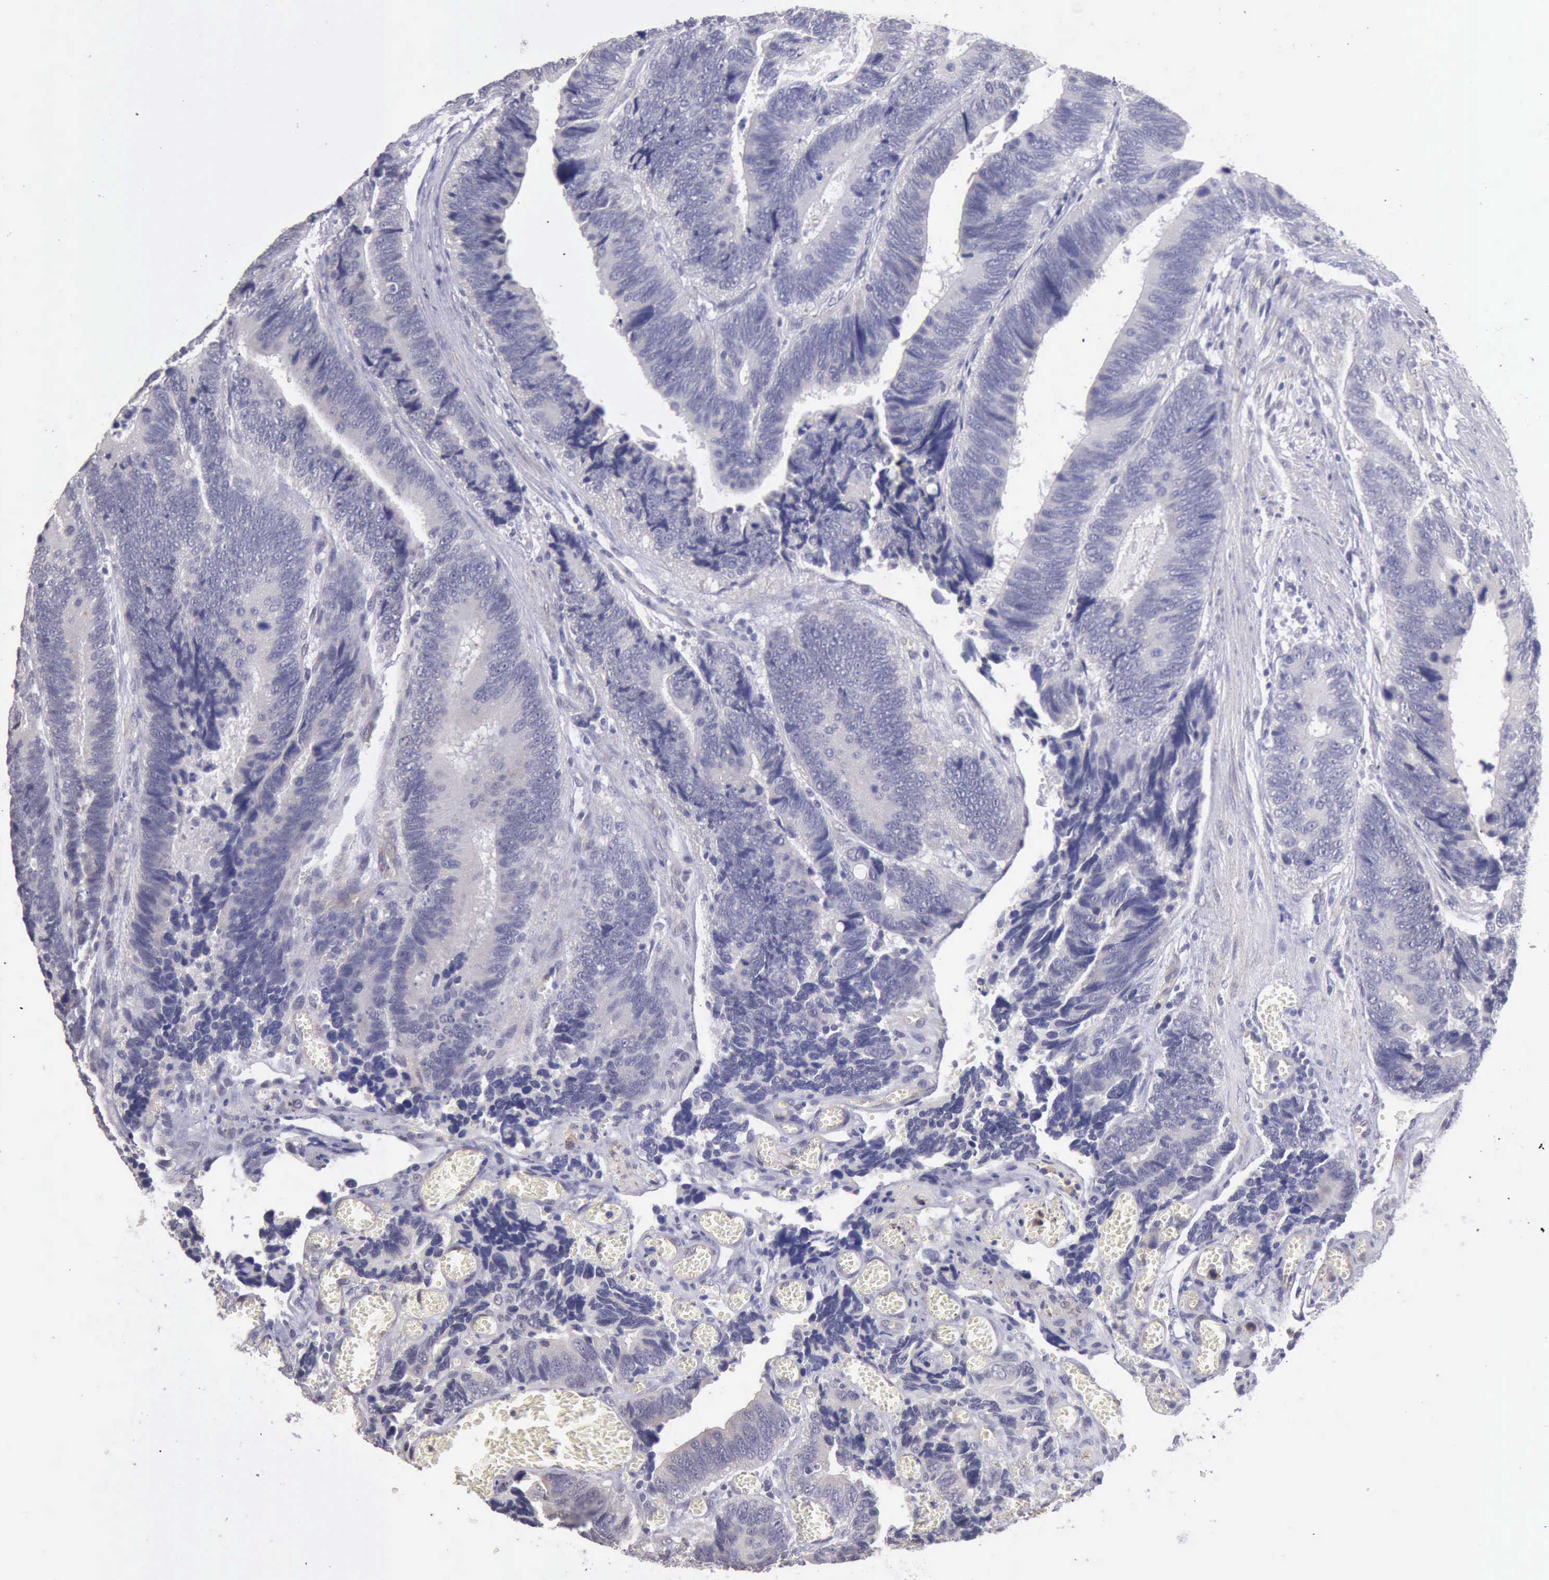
{"staining": {"intensity": "negative", "quantity": "none", "location": "none"}, "tissue": "colorectal cancer", "cell_type": "Tumor cells", "image_type": "cancer", "snomed": [{"axis": "morphology", "description": "Adenocarcinoma, NOS"}, {"axis": "topography", "description": "Colon"}], "caption": "Immunohistochemistry (IHC) micrograph of human colorectal cancer stained for a protein (brown), which reveals no staining in tumor cells. (DAB (3,3'-diaminobenzidine) immunohistochemistry (IHC) with hematoxylin counter stain).", "gene": "KCND1", "patient": {"sex": "male", "age": 72}}